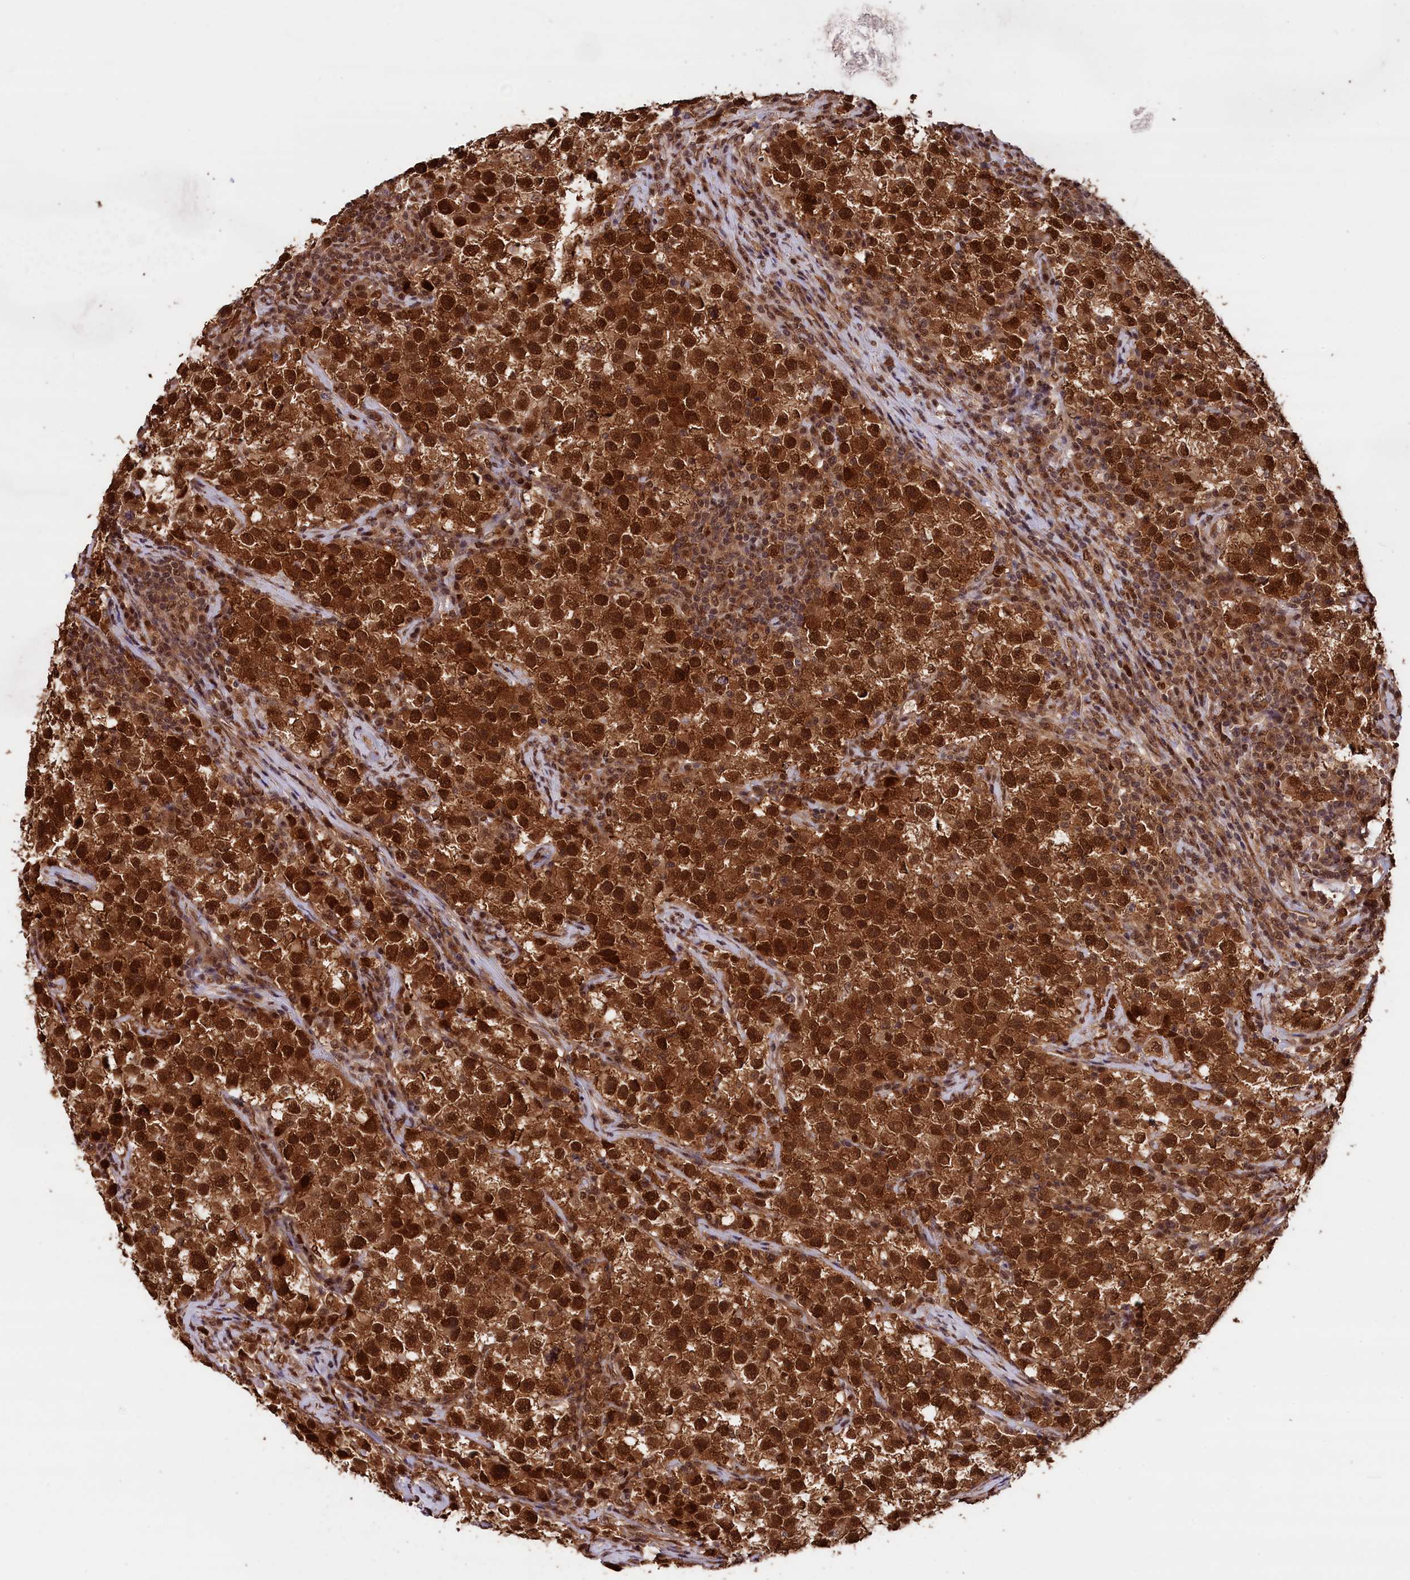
{"staining": {"intensity": "strong", "quantity": ">75%", "location": "cytoplasmic/membranous,nuclear"}, "tissue": "testis cancer", "cell_type": "Tumor cells", "image_type": "cancer", "snomed": [{"axis": "morphology", "description": "Seminoma, NOS"}, {"axis": "topography", "description": "Testis"}], "caption": "Strong cytoplasmic/membranous and nuclear positivity for a protein is identified in approximately >75% of tumor cells of testis seminoma using IHC.", "gene": "ADRM1", "patient": {"sex": "male", "age": 22}}